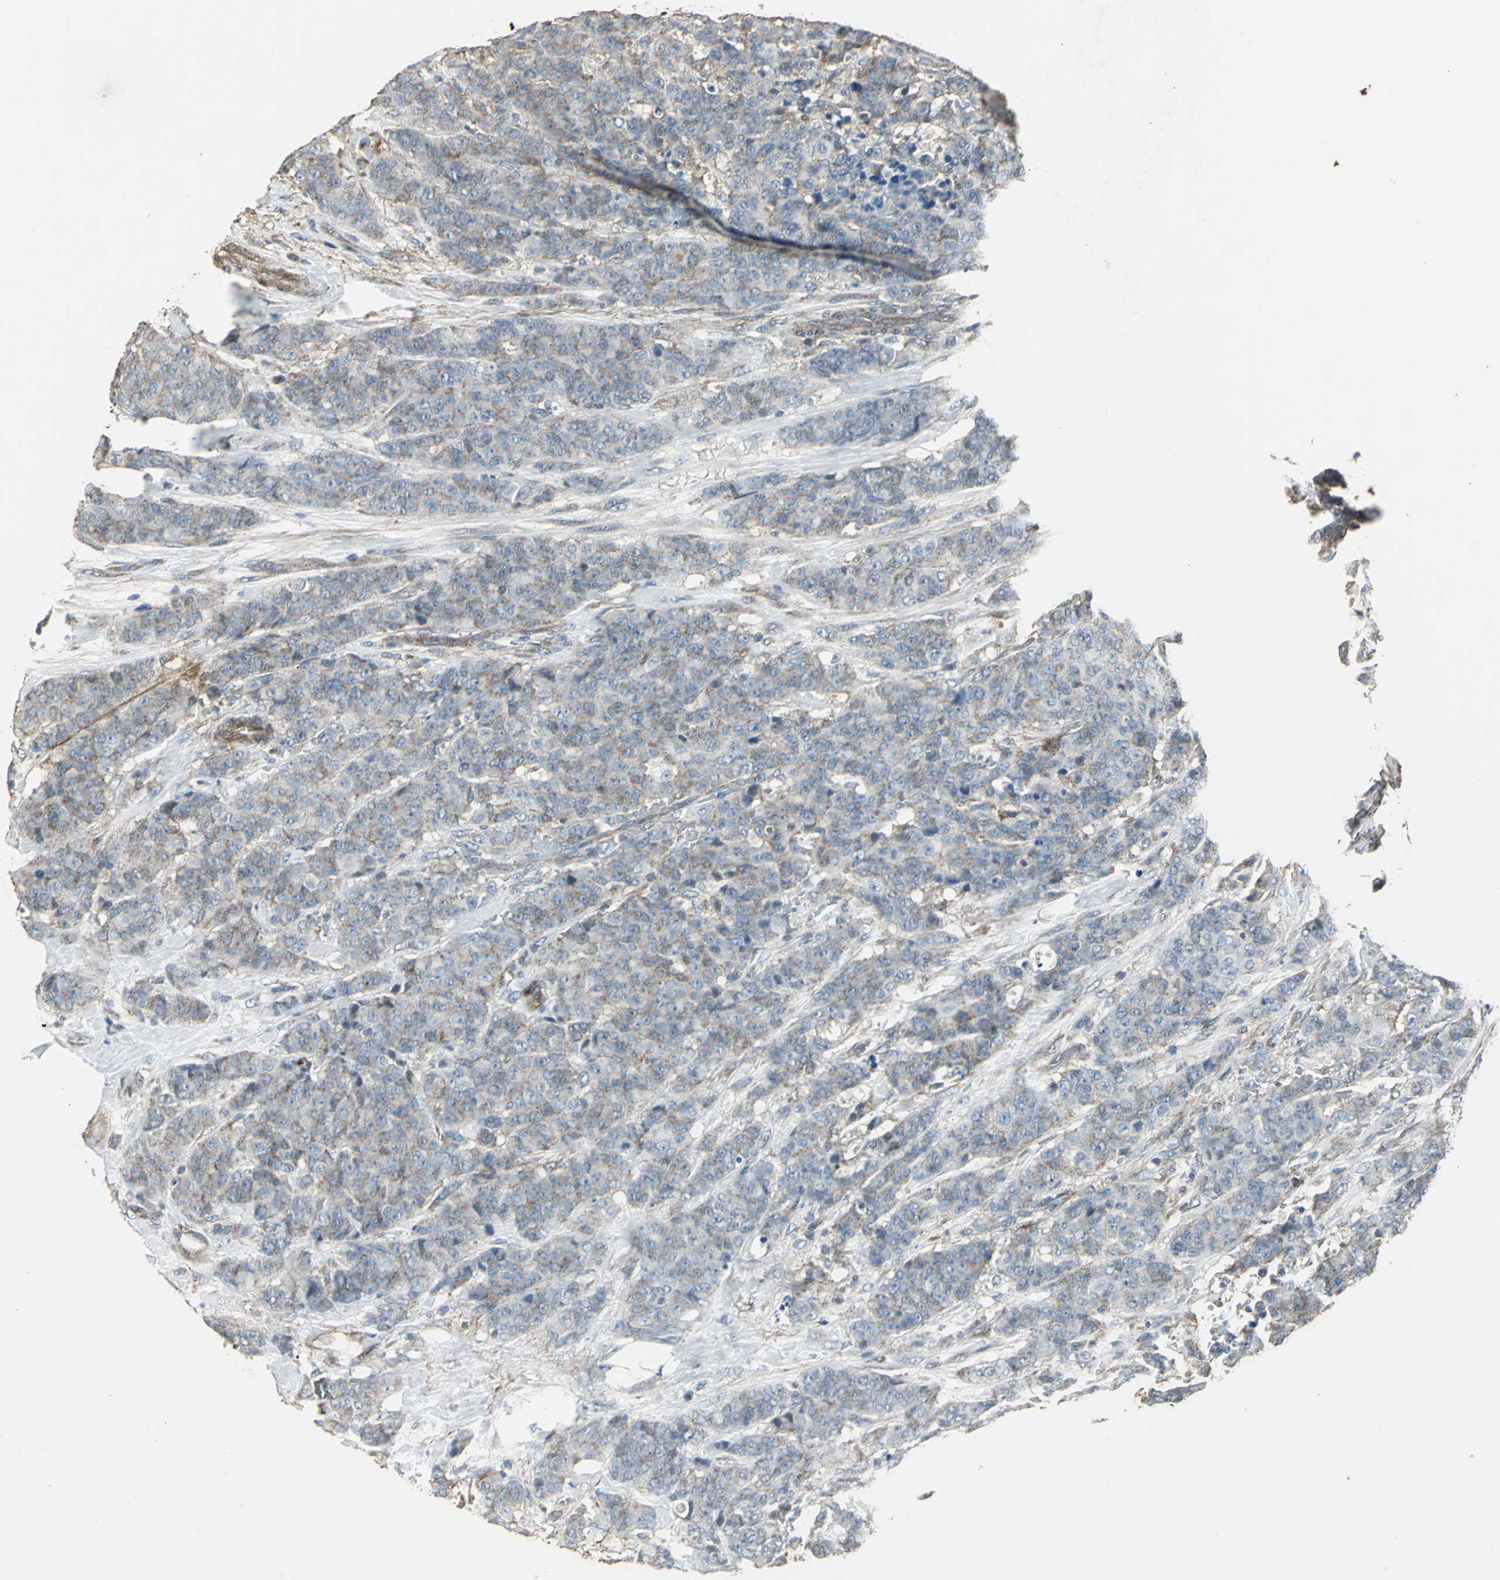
{"staining": {"intensity": "weak", "quantity": "25%-75%", "location": "cytoplasmic/membranous"}, "tissue": "breast cancer", "cell_type": "Tumor cells", "image_type": "cancer", "snomed": [{"axis": "morphology", "description": "Duct carcinoma"}, {"axis": "topography", "description": "Breast"}], "caption": "IHC image of breast cancer stained for a protein (brown), which displays low levels of weak cytoplasmic/membranous expression in about 25%-75% of tumor cells.", "gene": "DNAJB4", "patient": {"sex": "female", "age": 40}}